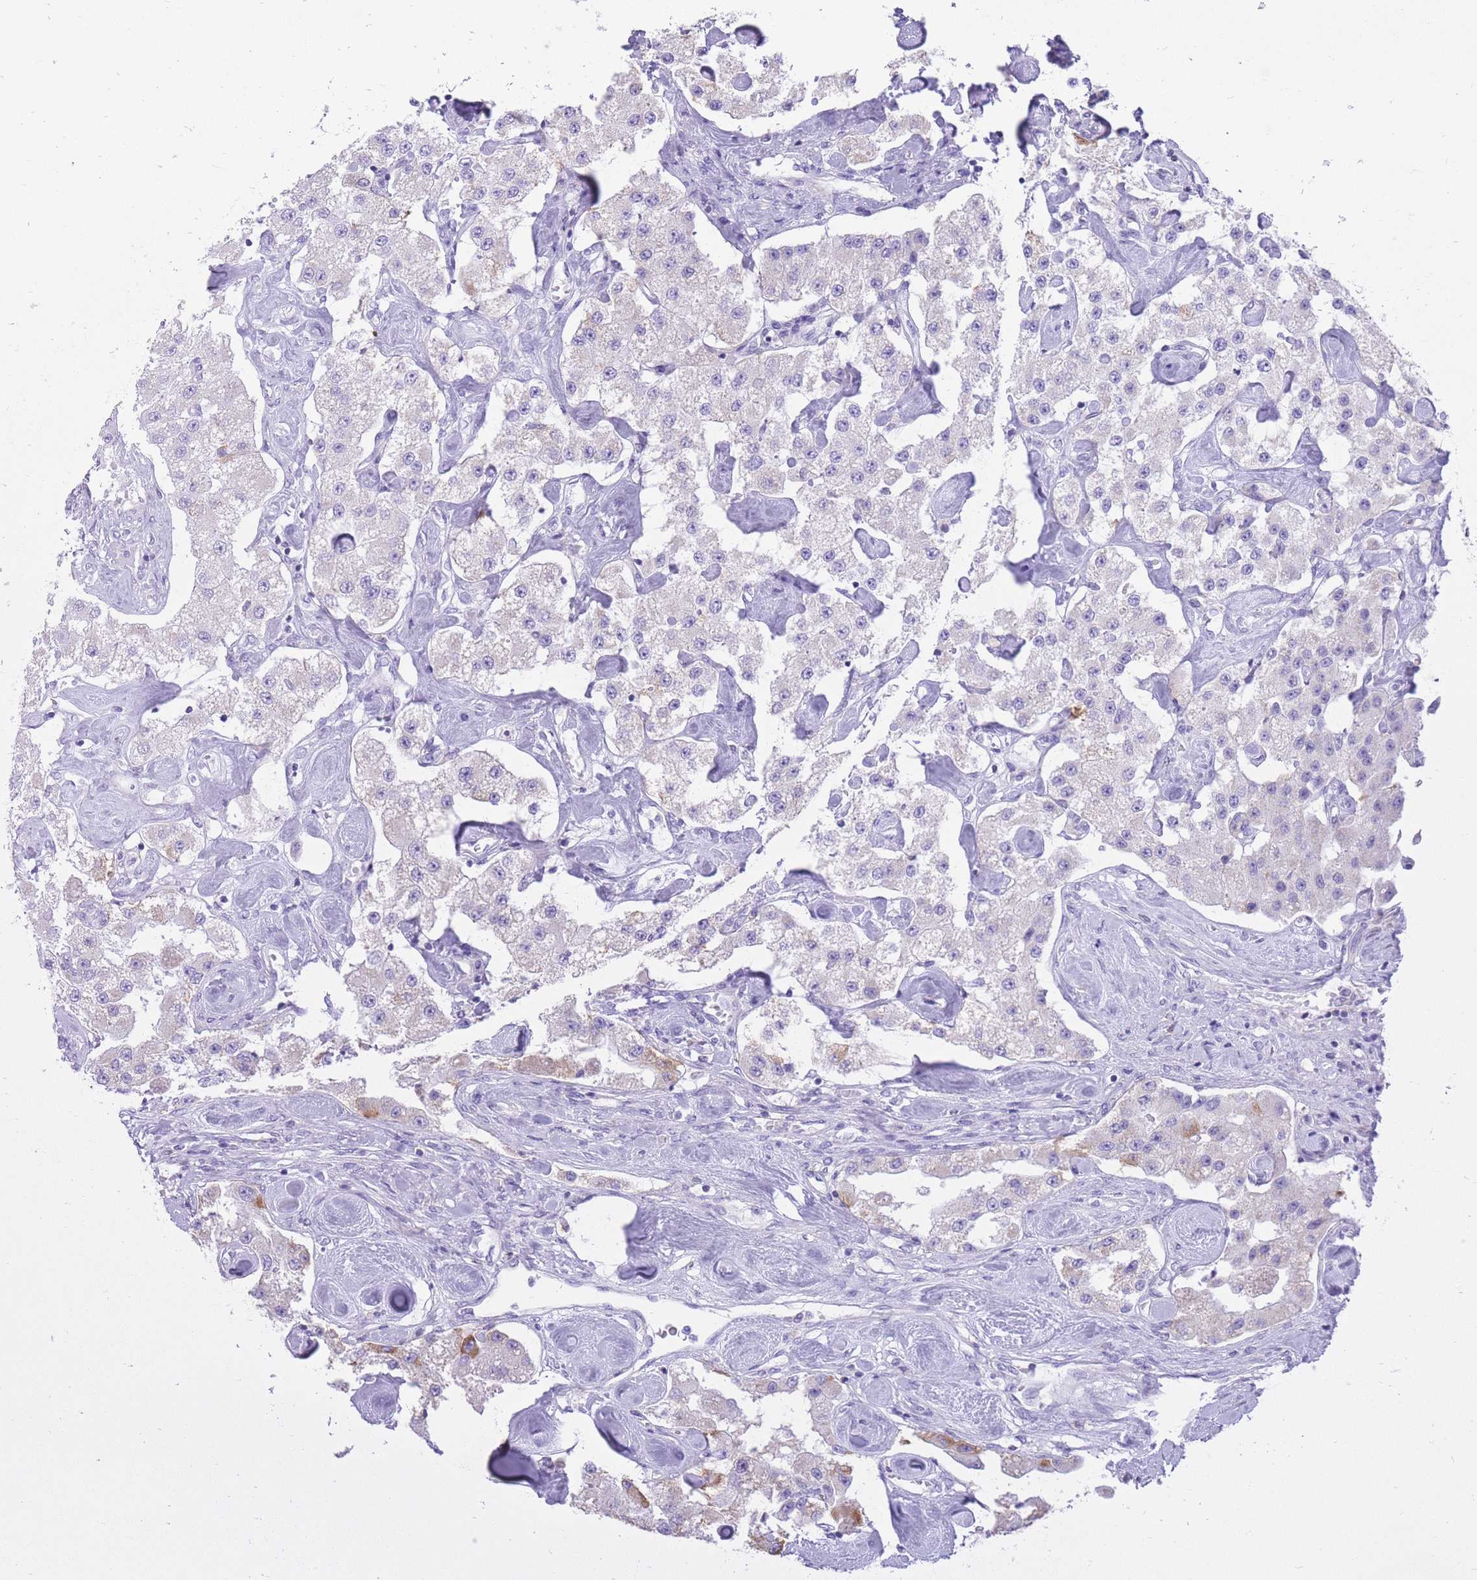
{"staining": {"intensity": "negative", "quantity": "none", "location": "none"}, "tissue": "carcinoid", "cell_type": "Tumor cells", "image_type": "cancer", "snomed": [{"axis": "morphology", "description": "Carcinoid, malignant, NOS"}, {"axis": "topography", "description": "Pancreas"}], "caption": "A high-resolution micrograph shows IHC staining of carcinoid (malignant), which reveals no significant staining in tumor cells.", "gene": "SLC4A4", "patient": {"sex": "male", "age": 41}}